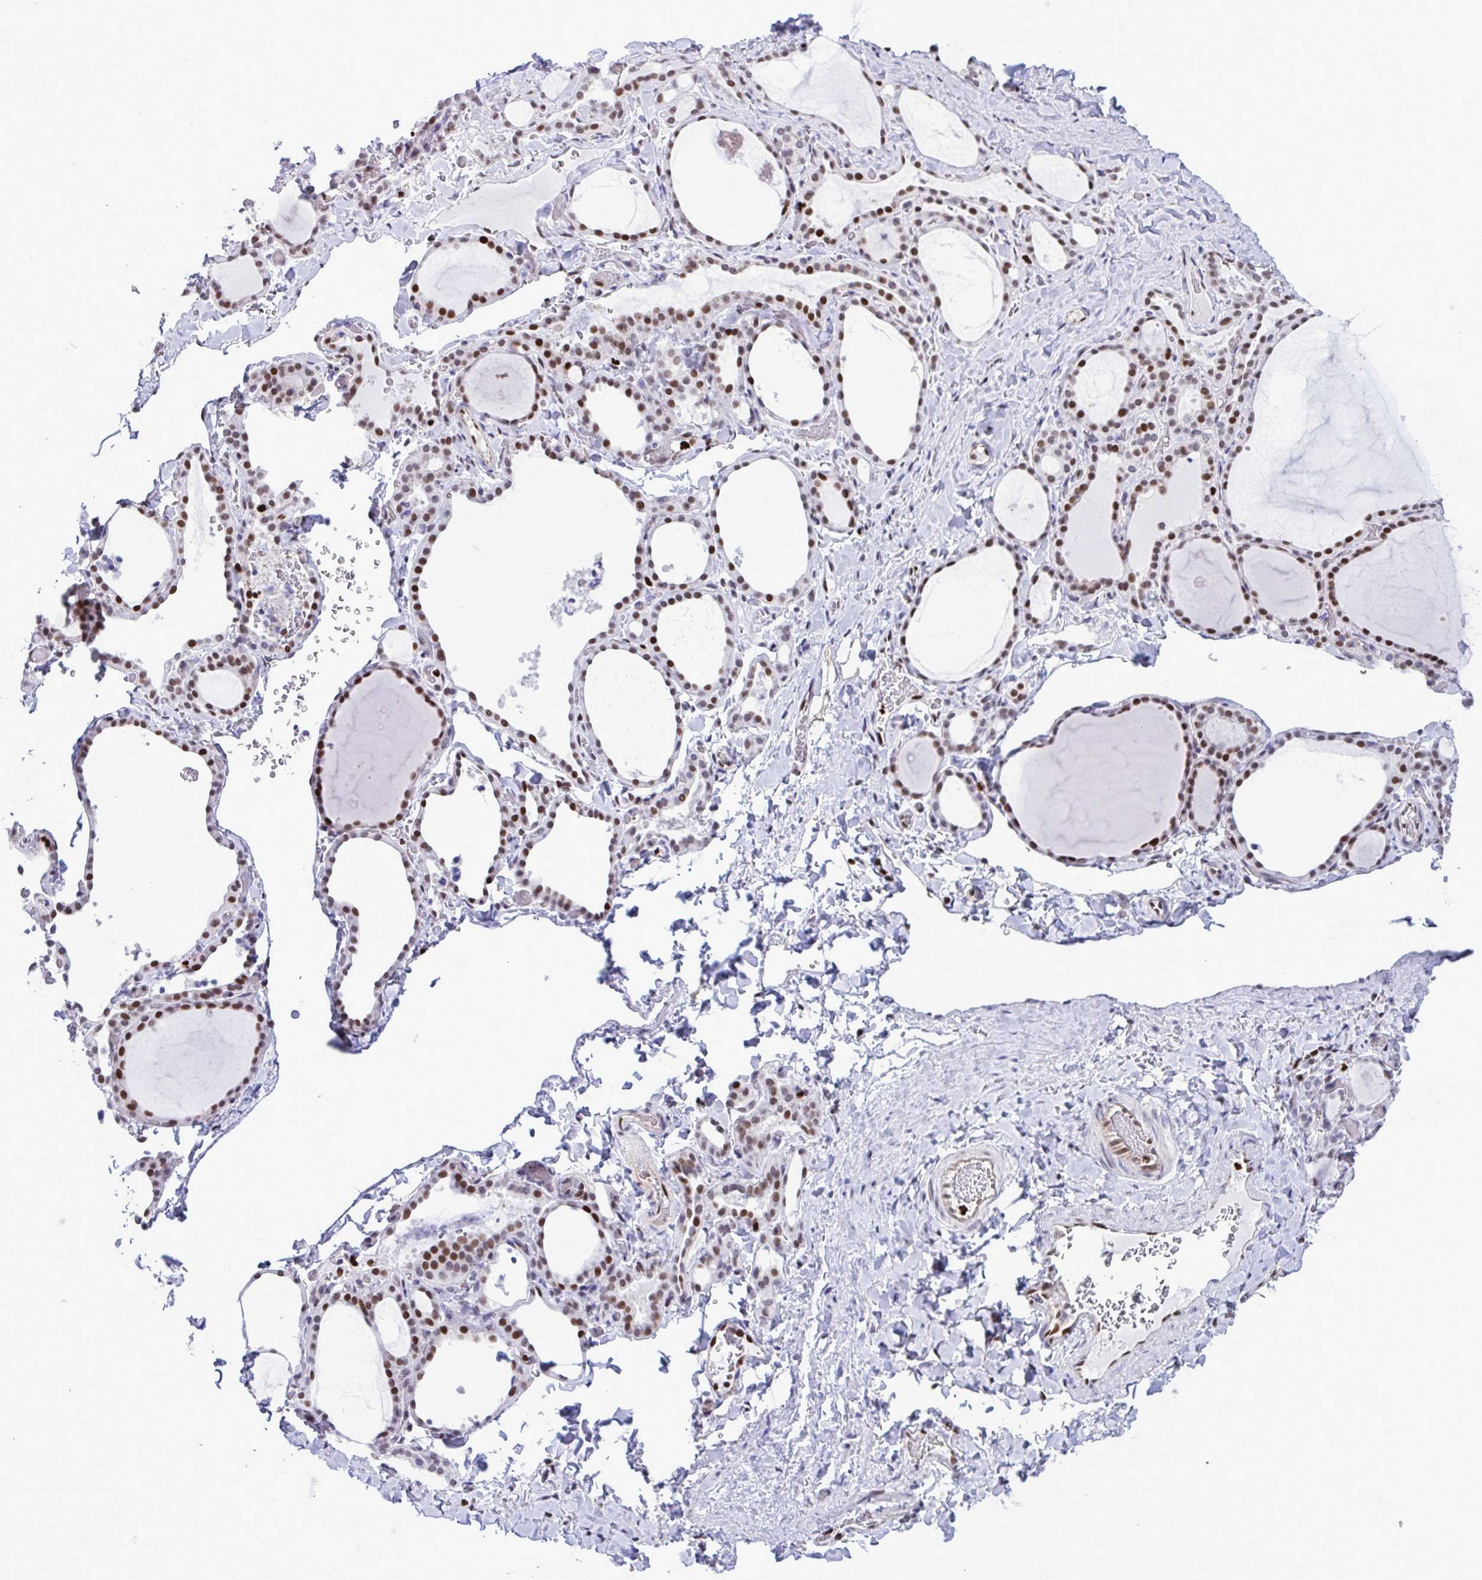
{"staining": {"intensity": "moderate", "quantity": "25%-75%", "location": "nuclear"}, "tissue": "thyroid gland", "cell_type": "Glandular cells", "image_type": "normal", "snomed": [{"axis": "morphology", "description": "Normal tissue, NOS"}, {"axis": "topography", "description": "Thyroid gland"}], "caption": "Immunohistochemistry staining of unremarkable thyroid gland, which reveals medium levels of moderate nuclear positivity in approximately 25%-75% of glandular cells indicating moderate nuclear protein expression. The staining was performed using DAB (3,3'-diaminobenzidine) (brown) for protein detection and nuclei were counterstained in hematoxylin (blue).", "gene": "HMGB2", "patient": {"sex": "female", "age": 22}}